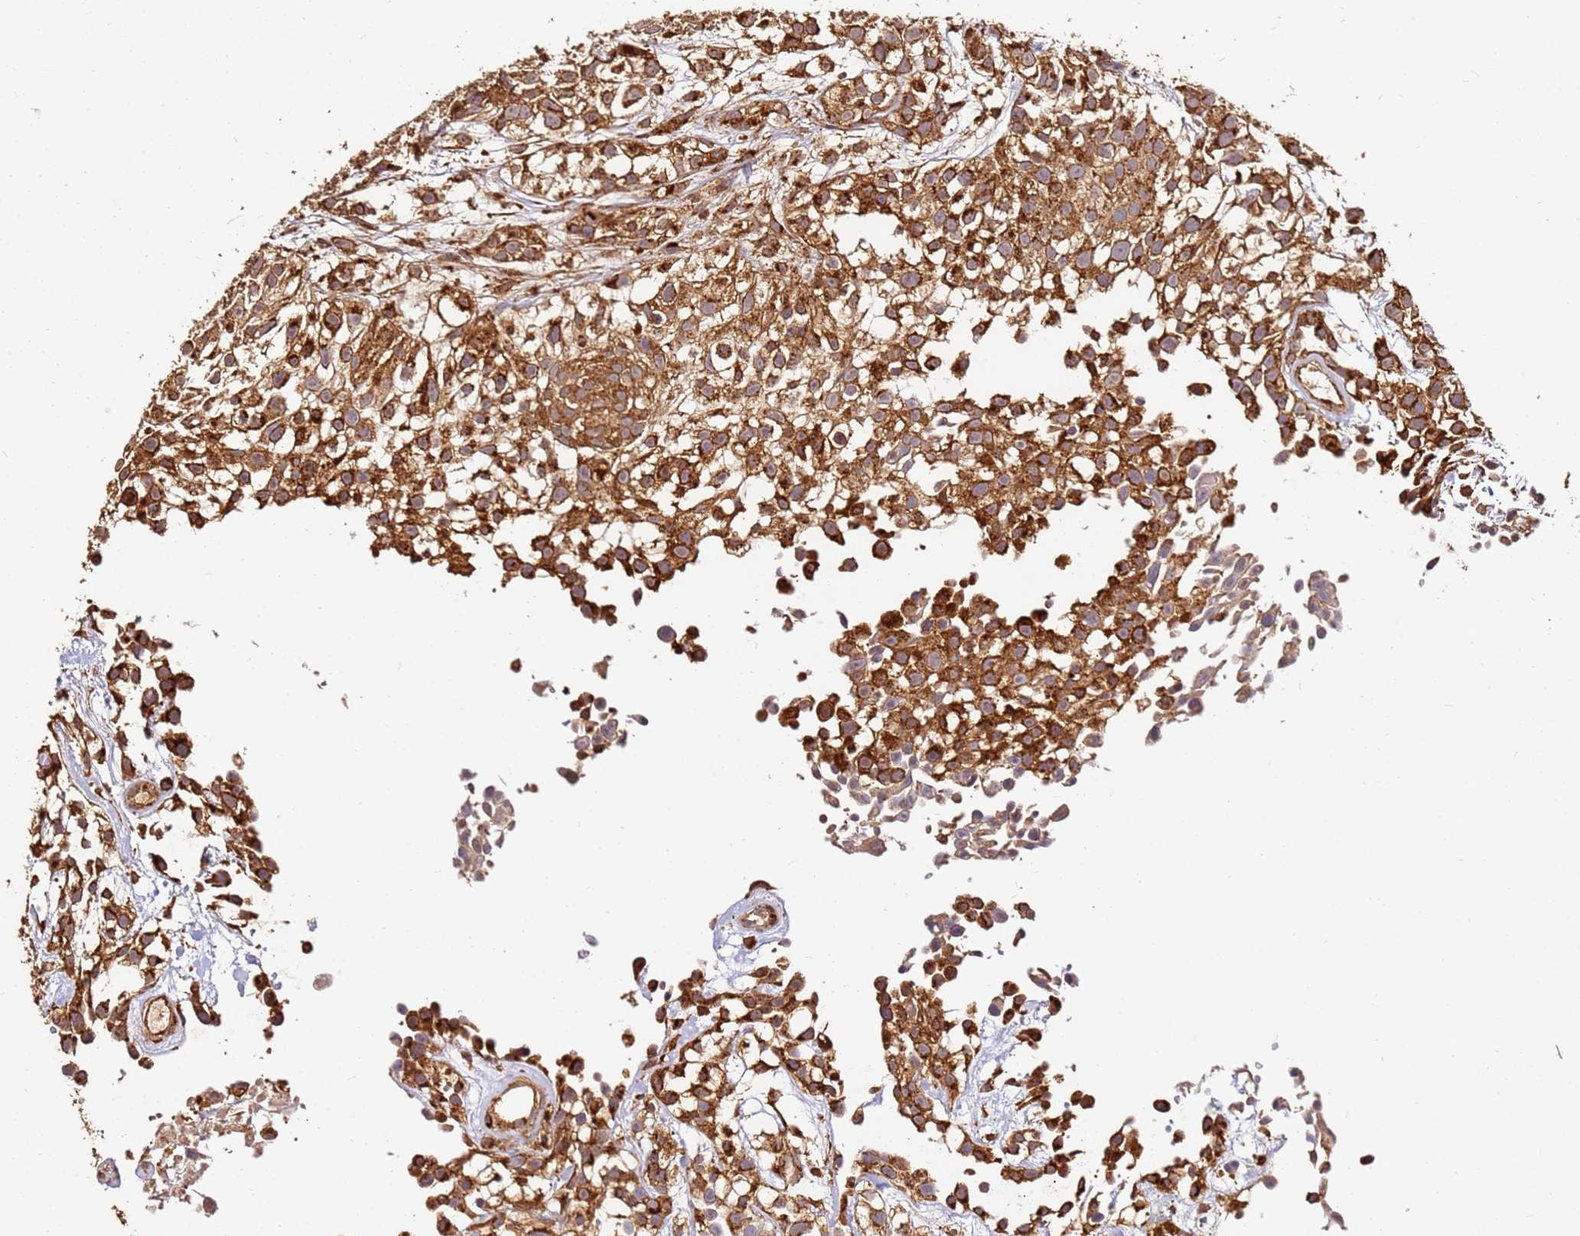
{"staining": {"intensity": "strong", "quantity": ">75%", "location": "cytoplasmic/membranous"}, "tissue": "urothelial cancer", "cell_type": "Tumor cells", "image_type": "cancer", "snomed": [{"axis": "morphology", "description": "Urothelial carcinoma, High grade"}, {"axis": "topography", "description": "Urinary bladder"}], "caption": "A high-resolution micrograph shows IHC staining of high-grade urothelial carcinoma, which demonstrates strong cytoplasmic/membranous positivity in approximately >75% of tumor cells.", "gene": "DVL3", "patient": {"sex": "male", "age": 56}}